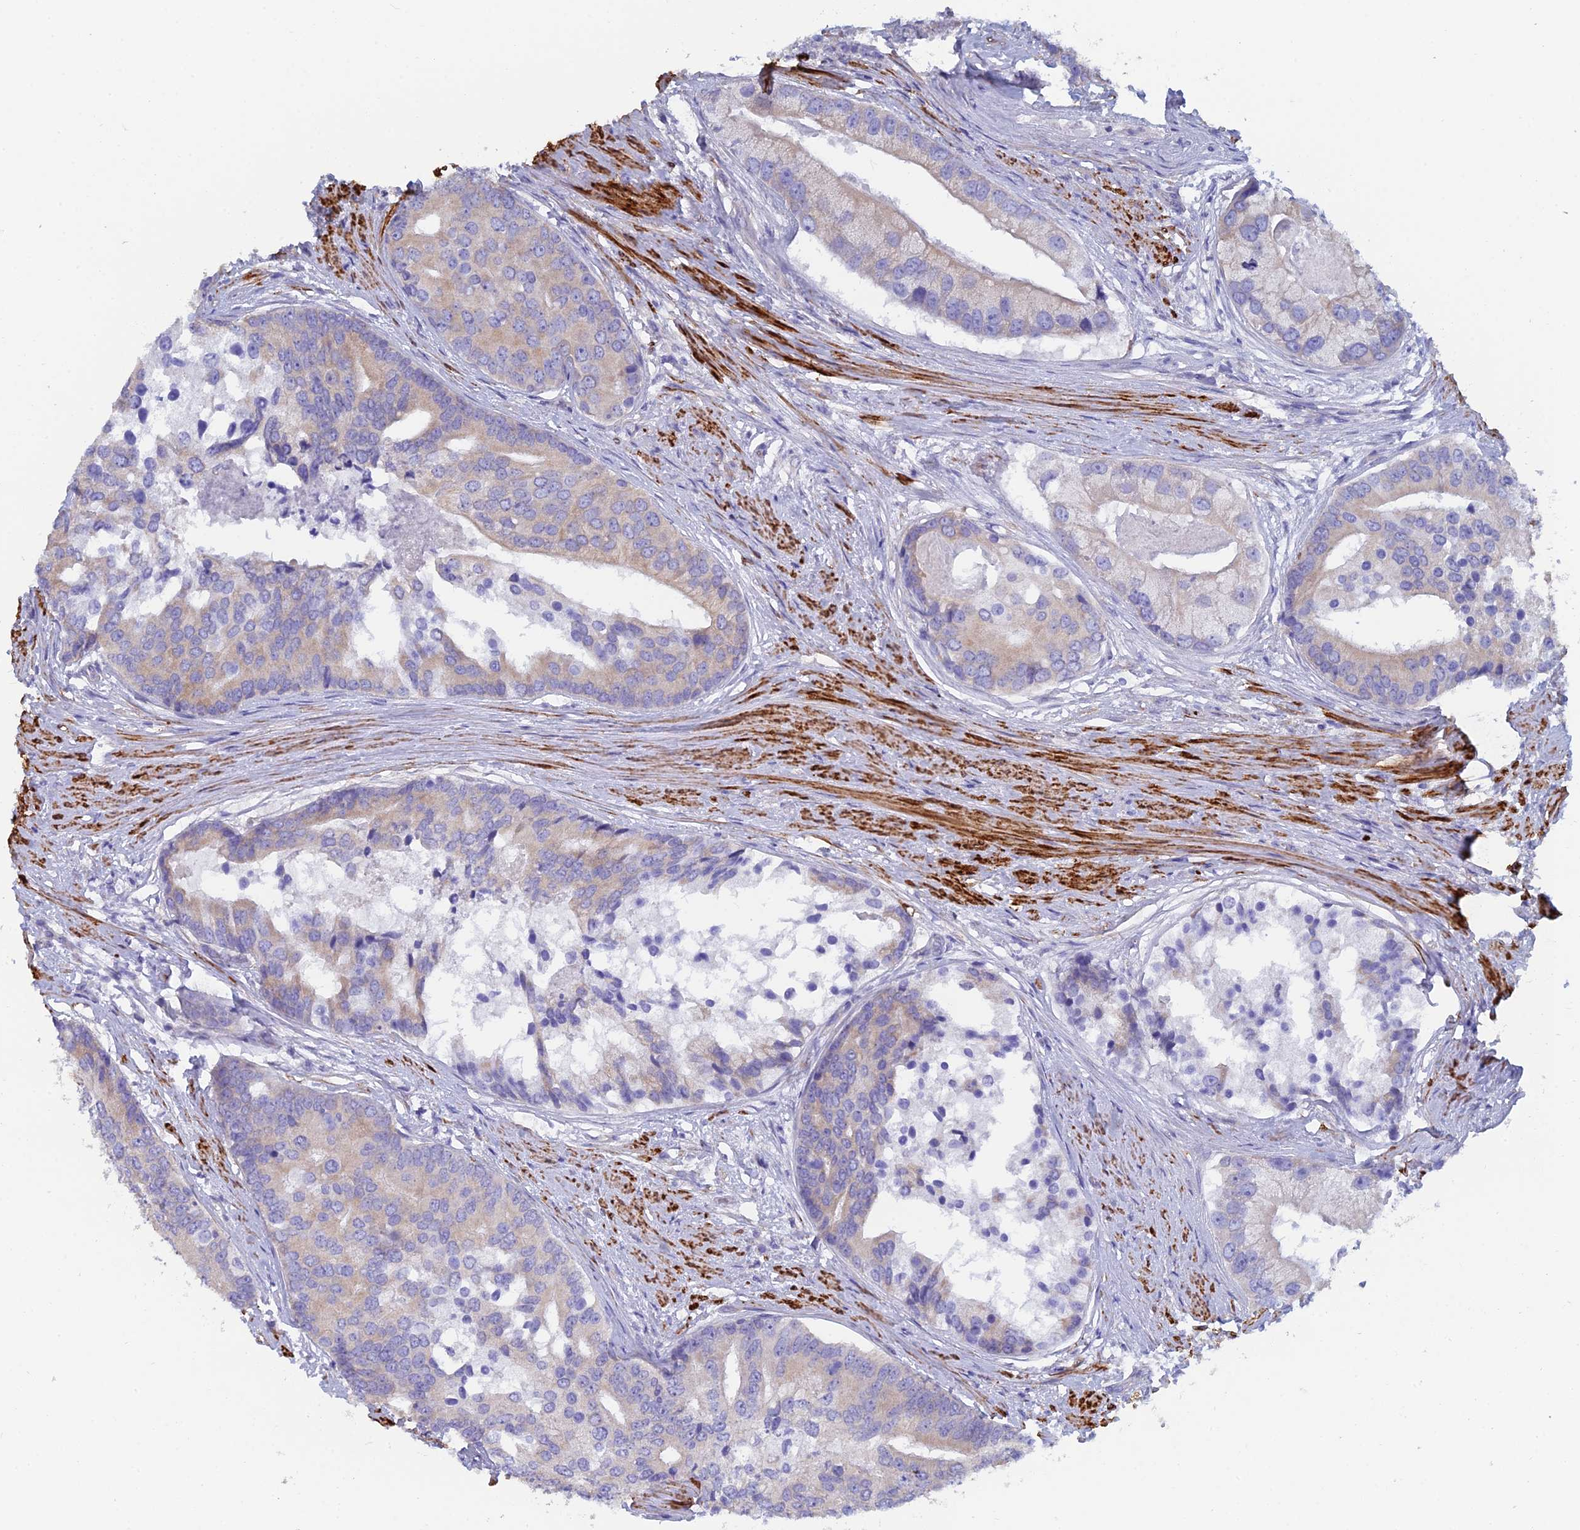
{"staining": {"intensity": "weak", "quantity": "<25%", "location": "cytoplasmic/membranous"}, "tissue": "prostate cancer", "cell_type": "Tumor cells", "image_type": "cancer", "snomed": [{"axis": "morphology", "description": "Adenocarcinoma, High grade"}, {"axis": "topography", "description": "Prostate"}], "caption": "High-grade adenocarcinoma (prostate) stained for a protein using immunohistochemistry displays no positivity tumor cells.", "gene": "PCDHA8", "patient": {"sex": "male", "age": 62}}